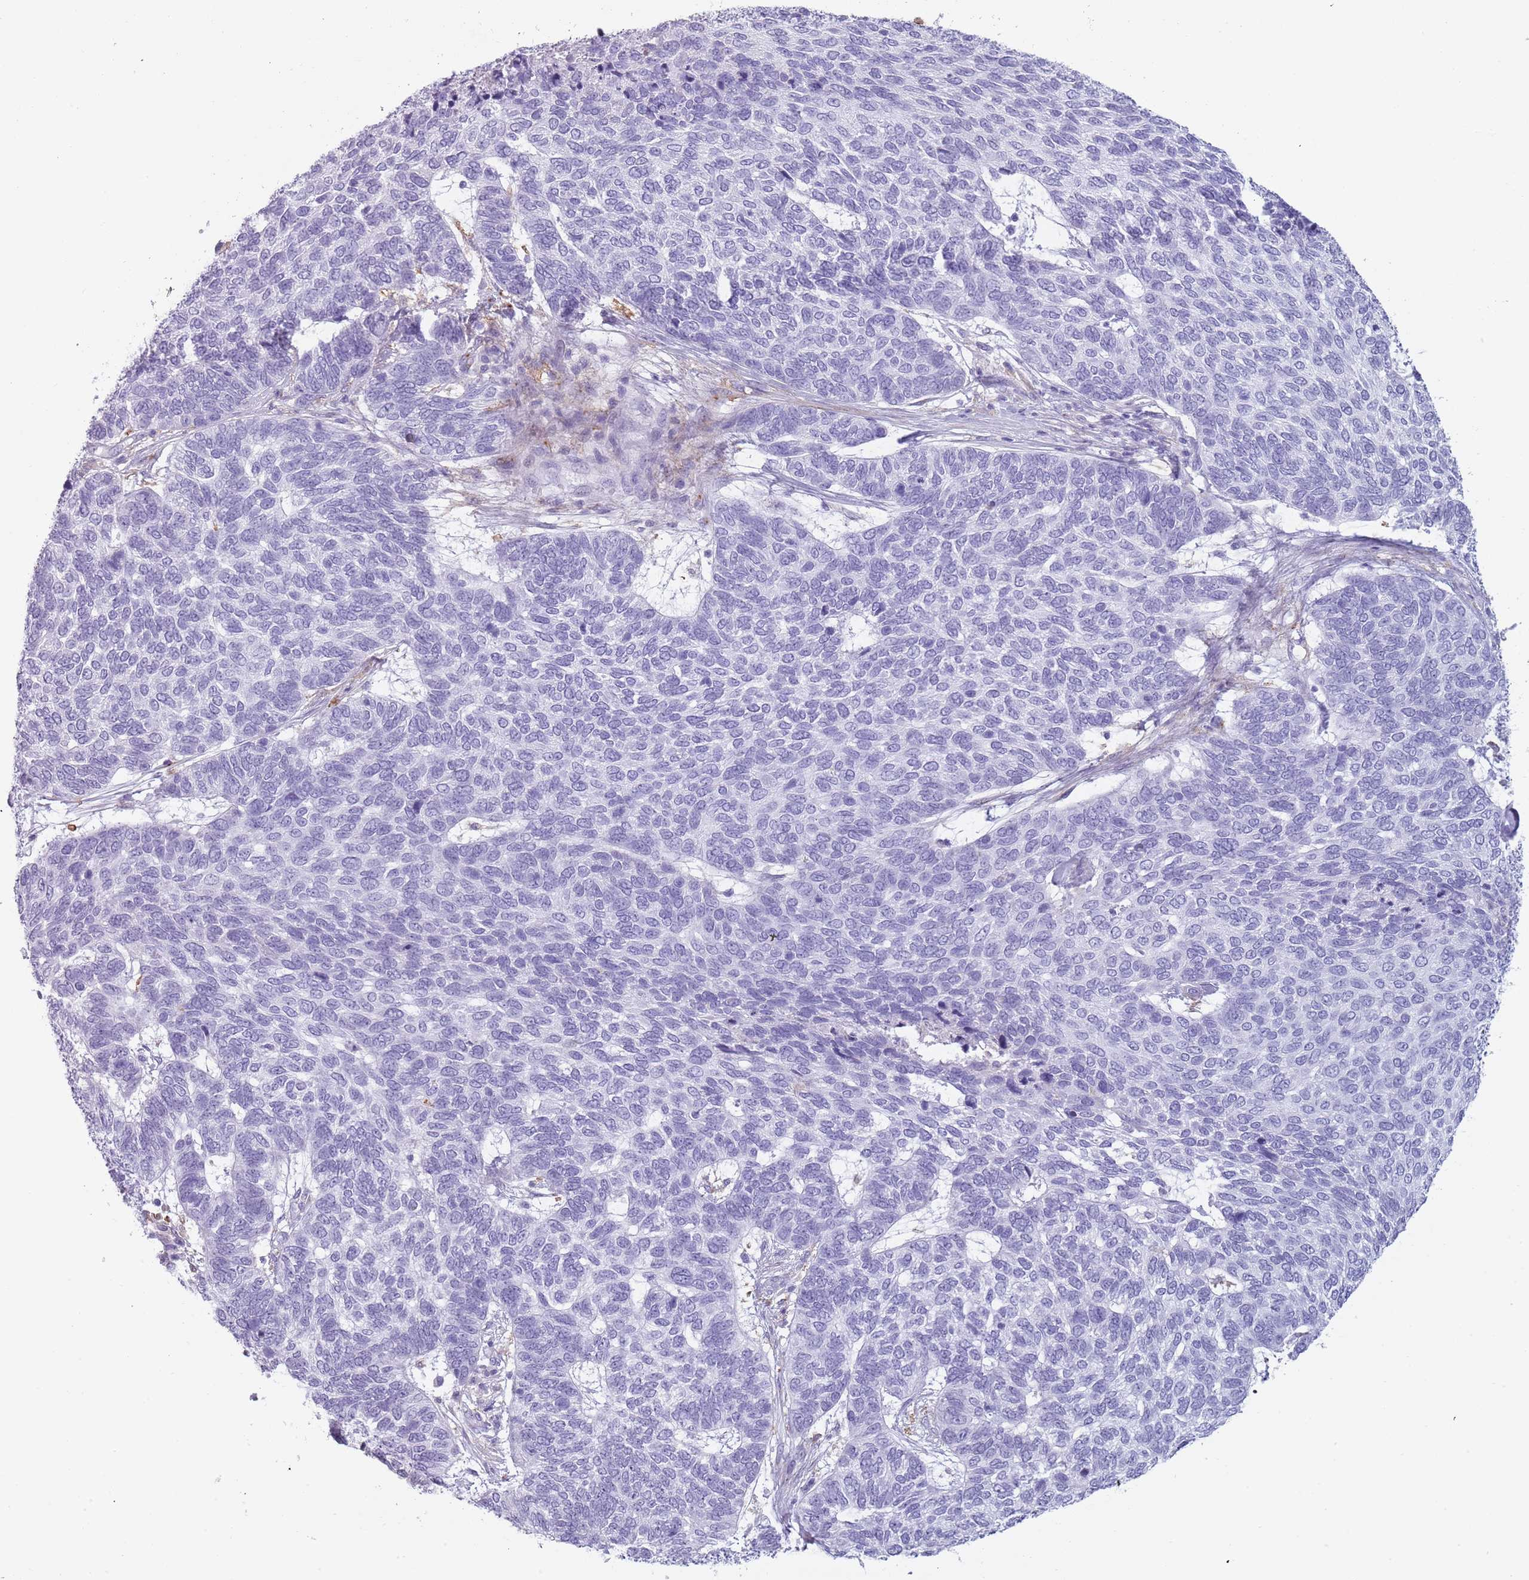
{"staining": {"intensity": "negative", "quantity": "none", "location": "none"}, "tissue": "skin cancer", "cell_type": "Tumor cells", "image_type": "cancer", "snomed": [{"axis": "morphology", "description": "Basal cell carcinoma"}, {"axis": "topography", "description": "Skin"}], "caption": "Tumor cells show no significant staining in skin basal cell carcinoma. (Brightfield microscopy of DAB immunohistochemistry at high magnification).", "gene": "COLEC12", "patient": {"sex": "female", "age": 65}}